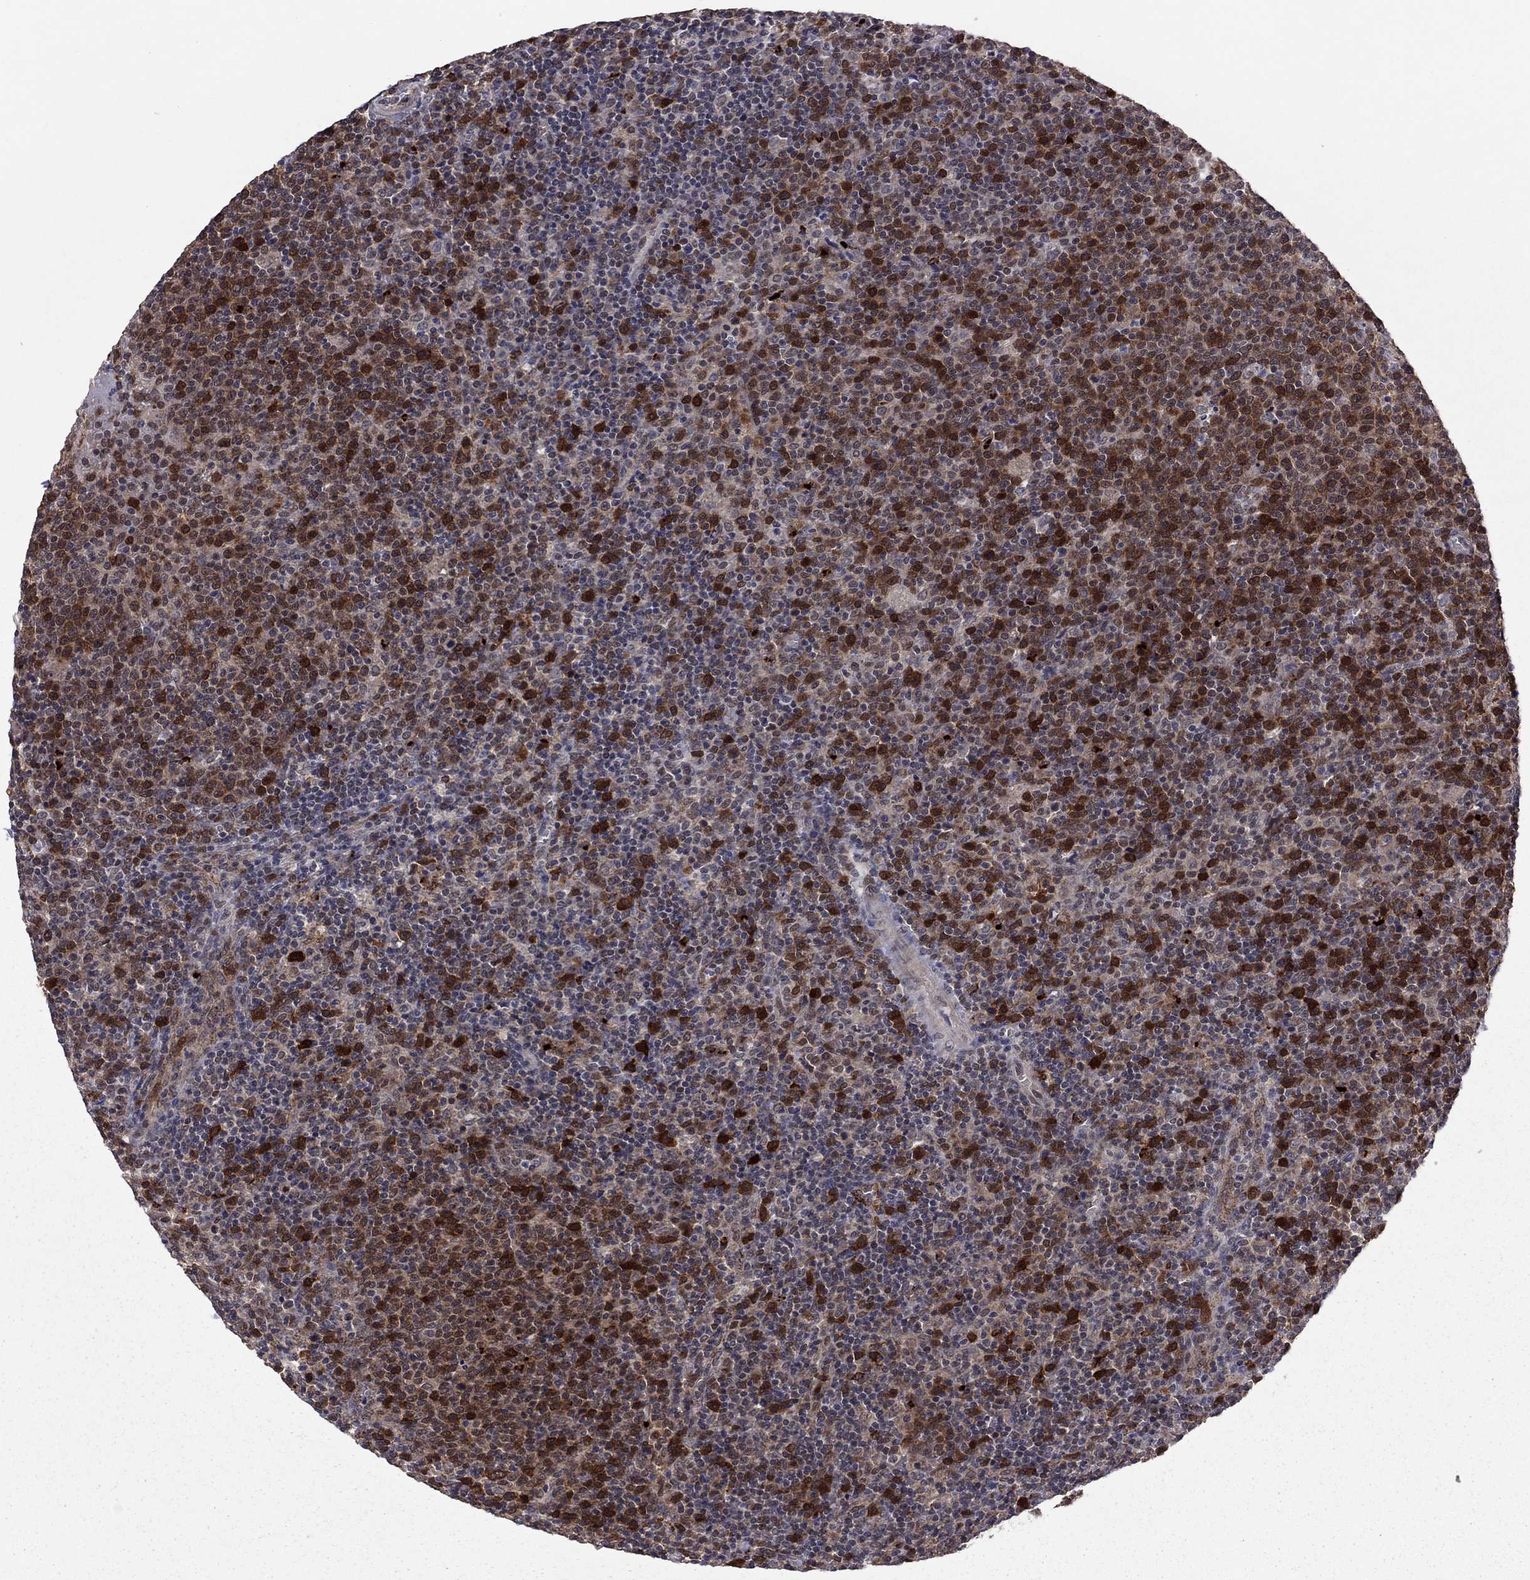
{"staining": {"intensity": "strong", "quantity": "25%-75%", "location": "cytoplasmic/membranous"}, "tissue": "lymphoma", "cell_type": "Tumor cells", "image_type": "cancer", "snomed": [{"axis": "morphology", "description": "Malignant lymphoma, non-Hodgkin's type, High grade"}, {"axis": "topography", "description": "Lymph node"}], "caption": "This histopathology image shows lymphoma stained with immunohistochemistry (IHC) to label a protein in brown. The cytoplasmic/membranous of tumor cells show strong positivity for the protein. Nuclei are counter-stained blue.", "gene": "GPAA1", "patient": {"sex": "male", "age": 61}}